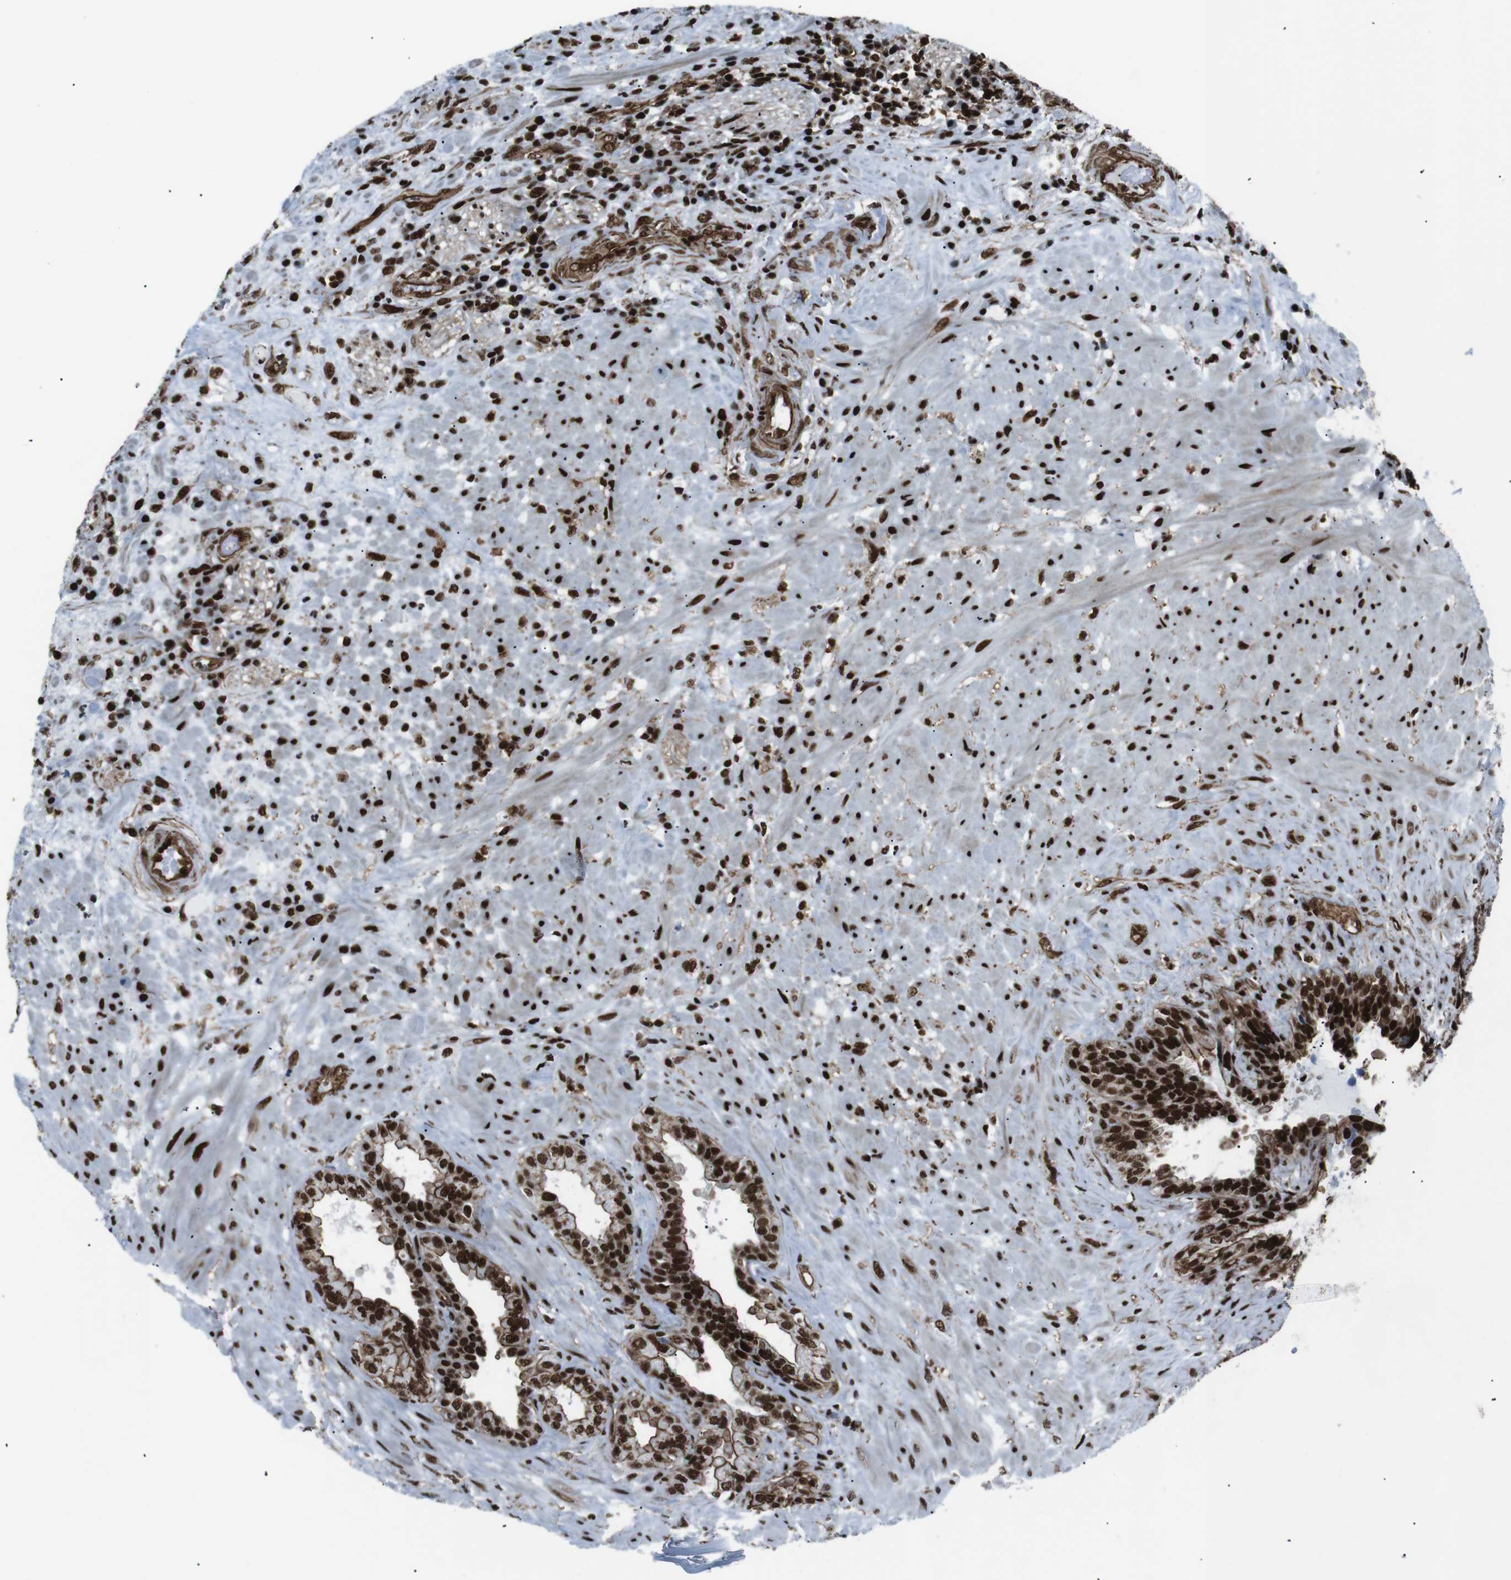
{"staining": {"intensity": "strong", "quantity": ">75%", "location": "cytoplasmic/membranous,nuclear"}, "tissue": "seminal vesicle", "cell_type": "Glandular cells", "image_type": "normal", "snomed": [{"axis": "morphology", "description": "Normal tissue, NOS"}, {"axis": "topography", "description": "Seminal veicle"}], "caption": "IHC staining of benign seminal vesicle, which reveals high levels of strong cytoplasmic/membranous,nuclear positivity in about >75% of glandular cells indicating strong cytoplasmic/membranous,nuclear protein expression. The staining was performed using DAB (3,3'-diaminobenzidine) (brown) for protein detection and nuclei were counterstained in hematoxylin (blue).", "gene": "HNRNPU", "patient": {"sex": "male", "age": 61}}